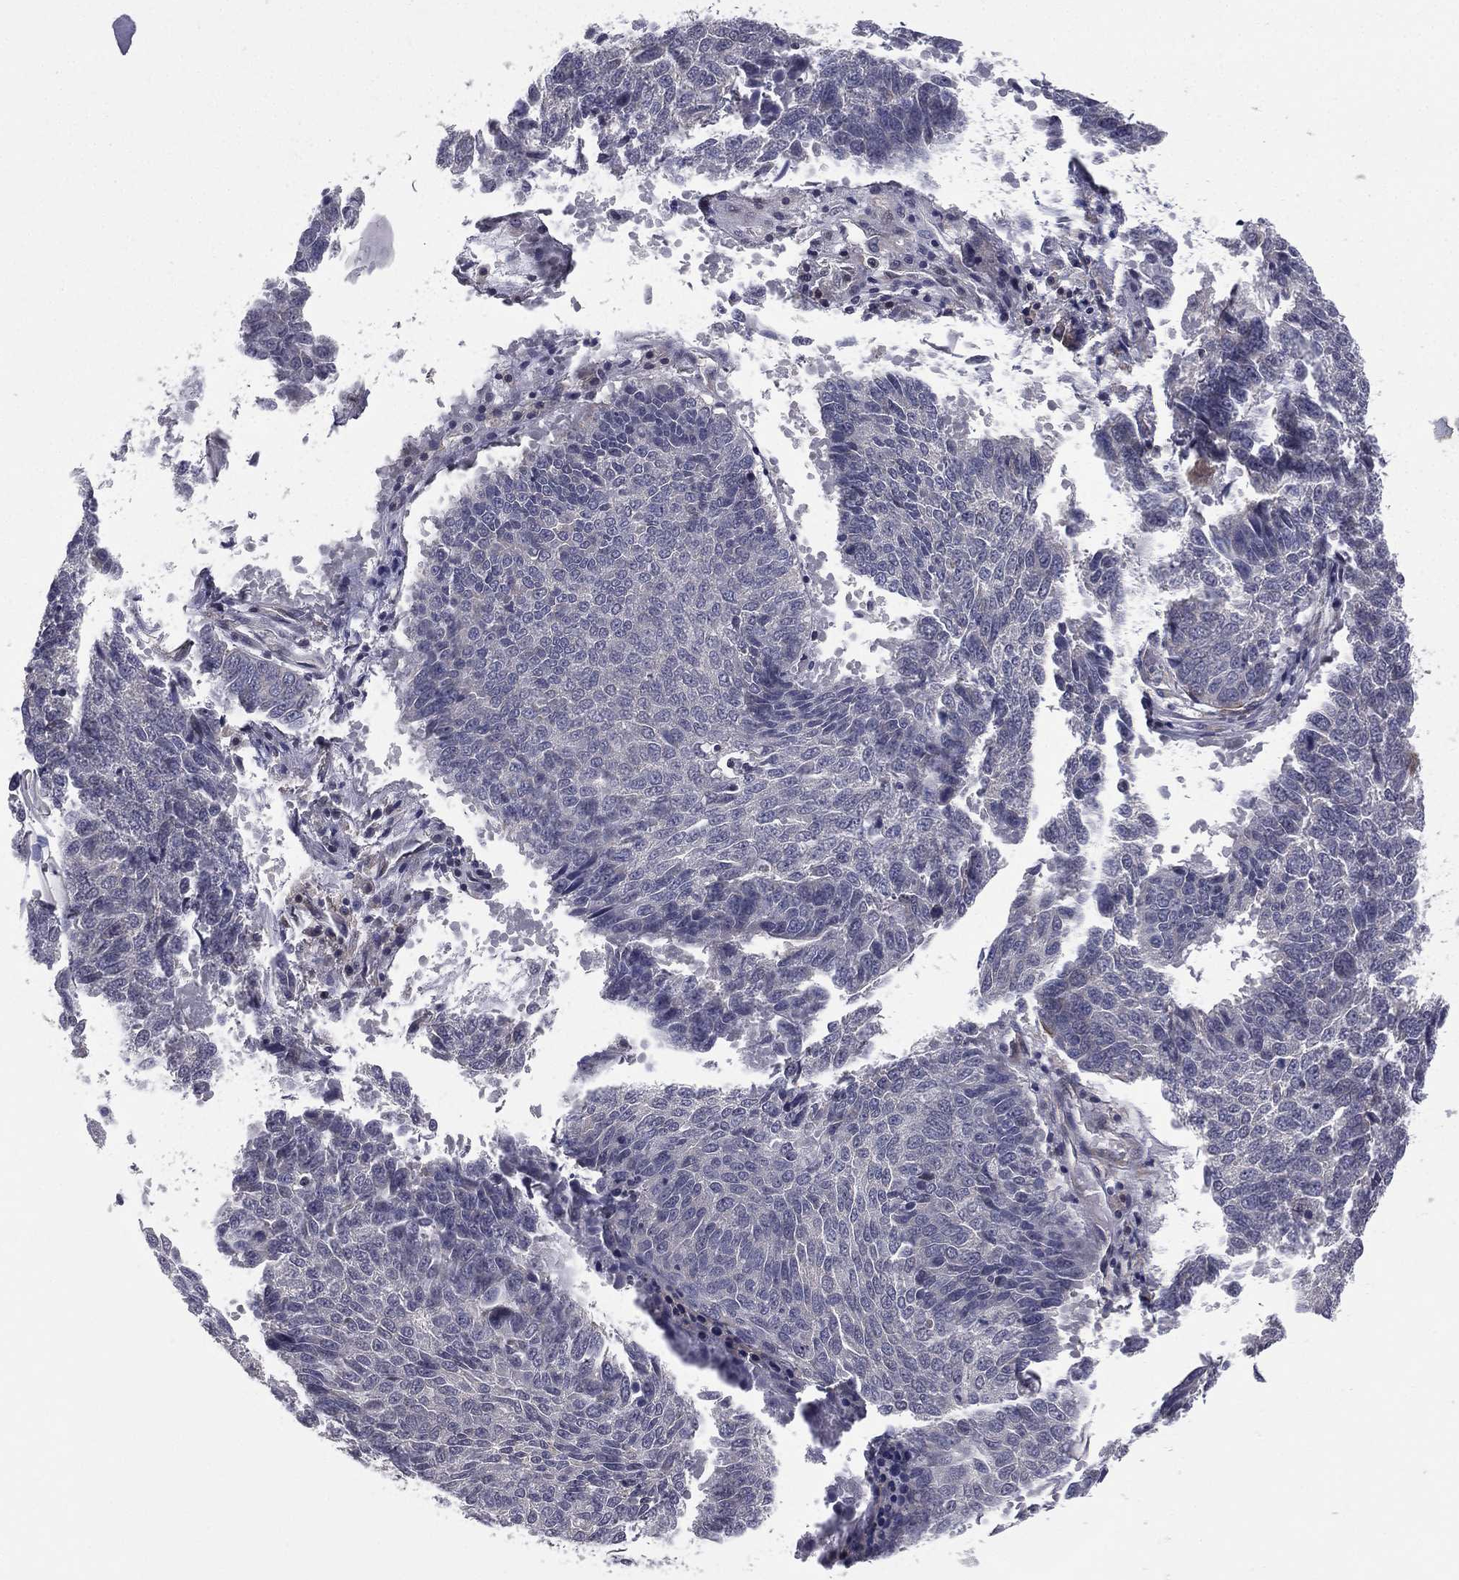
{"staining": {"intensity": "negative", "quantity": "none", "location": "none"}, "tissue": "lung cancer", "cell_type": "Tumor cells", "image_type": "cancer", "snomed": [{"axis": "morphology", "description": "Squamous cell carcinoma, NOS"}, {"axis": "topography", "description": "Lung"}], "caption": "IHC of squamous cell carcinoma (lung) reveals no expression in tumor cells. (Immunohistochemistry, brightfield microscopy, high magnification).", "gene": "ACTRT2", "patient": {"sex": "male", "age": 73}}